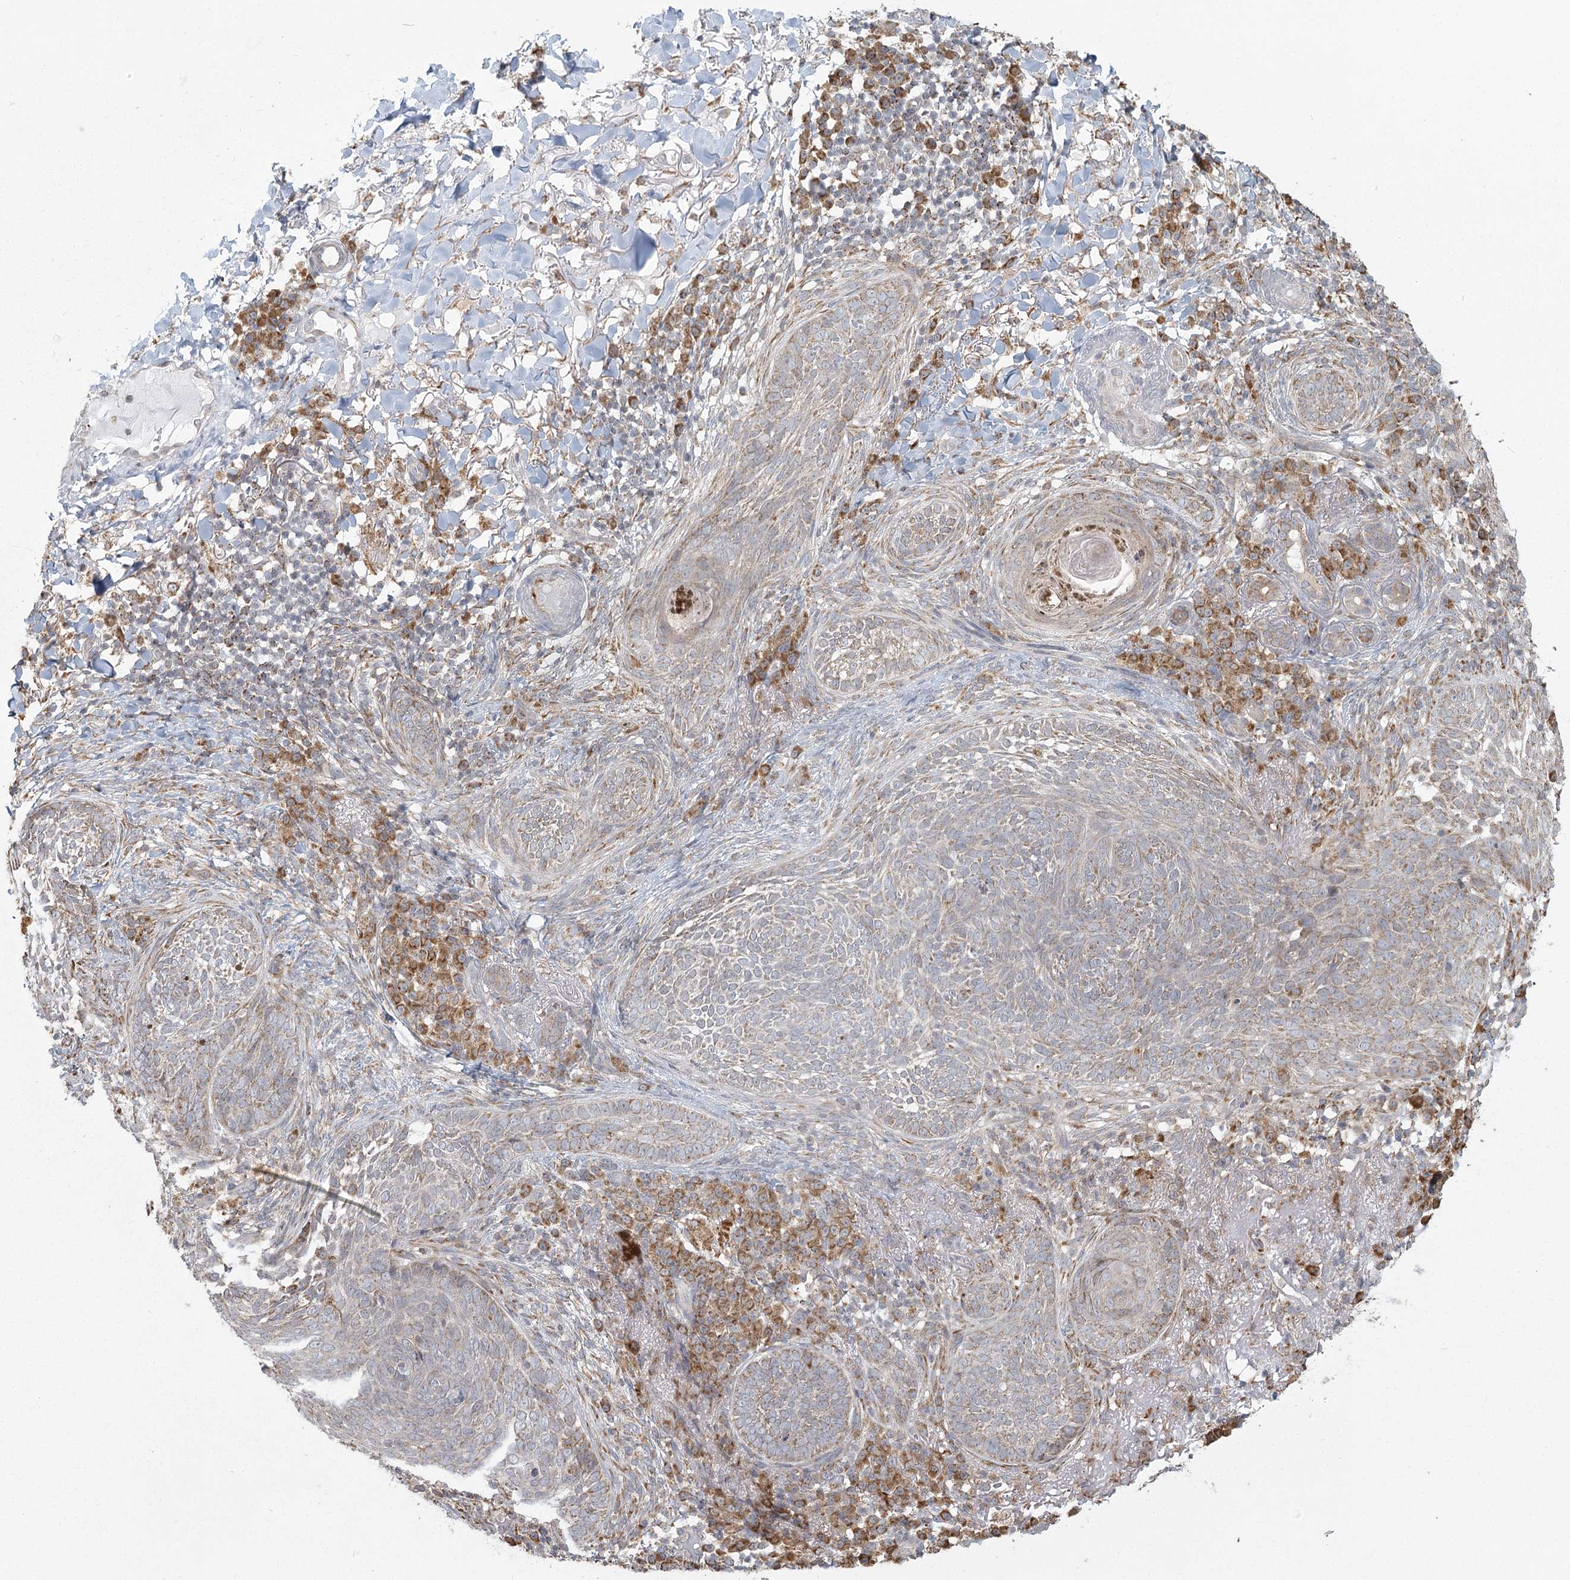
{"staining": {"intensity": "weak", "quantity": "<25%", "location": "cytoplasmic/membranous"}, "tissue": "skin cancer", "cell_type": "Tumor cells", "image_type": "cancer", "snomed": [{"axis": "morphology", "description": "Basal cell carcinoma"}, {"axis": "topography", "description": "Skin"}], "caption": "Immunohistochemistry micrograph of human basal cell carcinoma (skin) stained for a protein (brown), which shows no expression in tumor cells. (DAB IHC with hematoxylin counter stain).", "gene": "LACTB", "patient": {"sex": "male", "age": 85}}